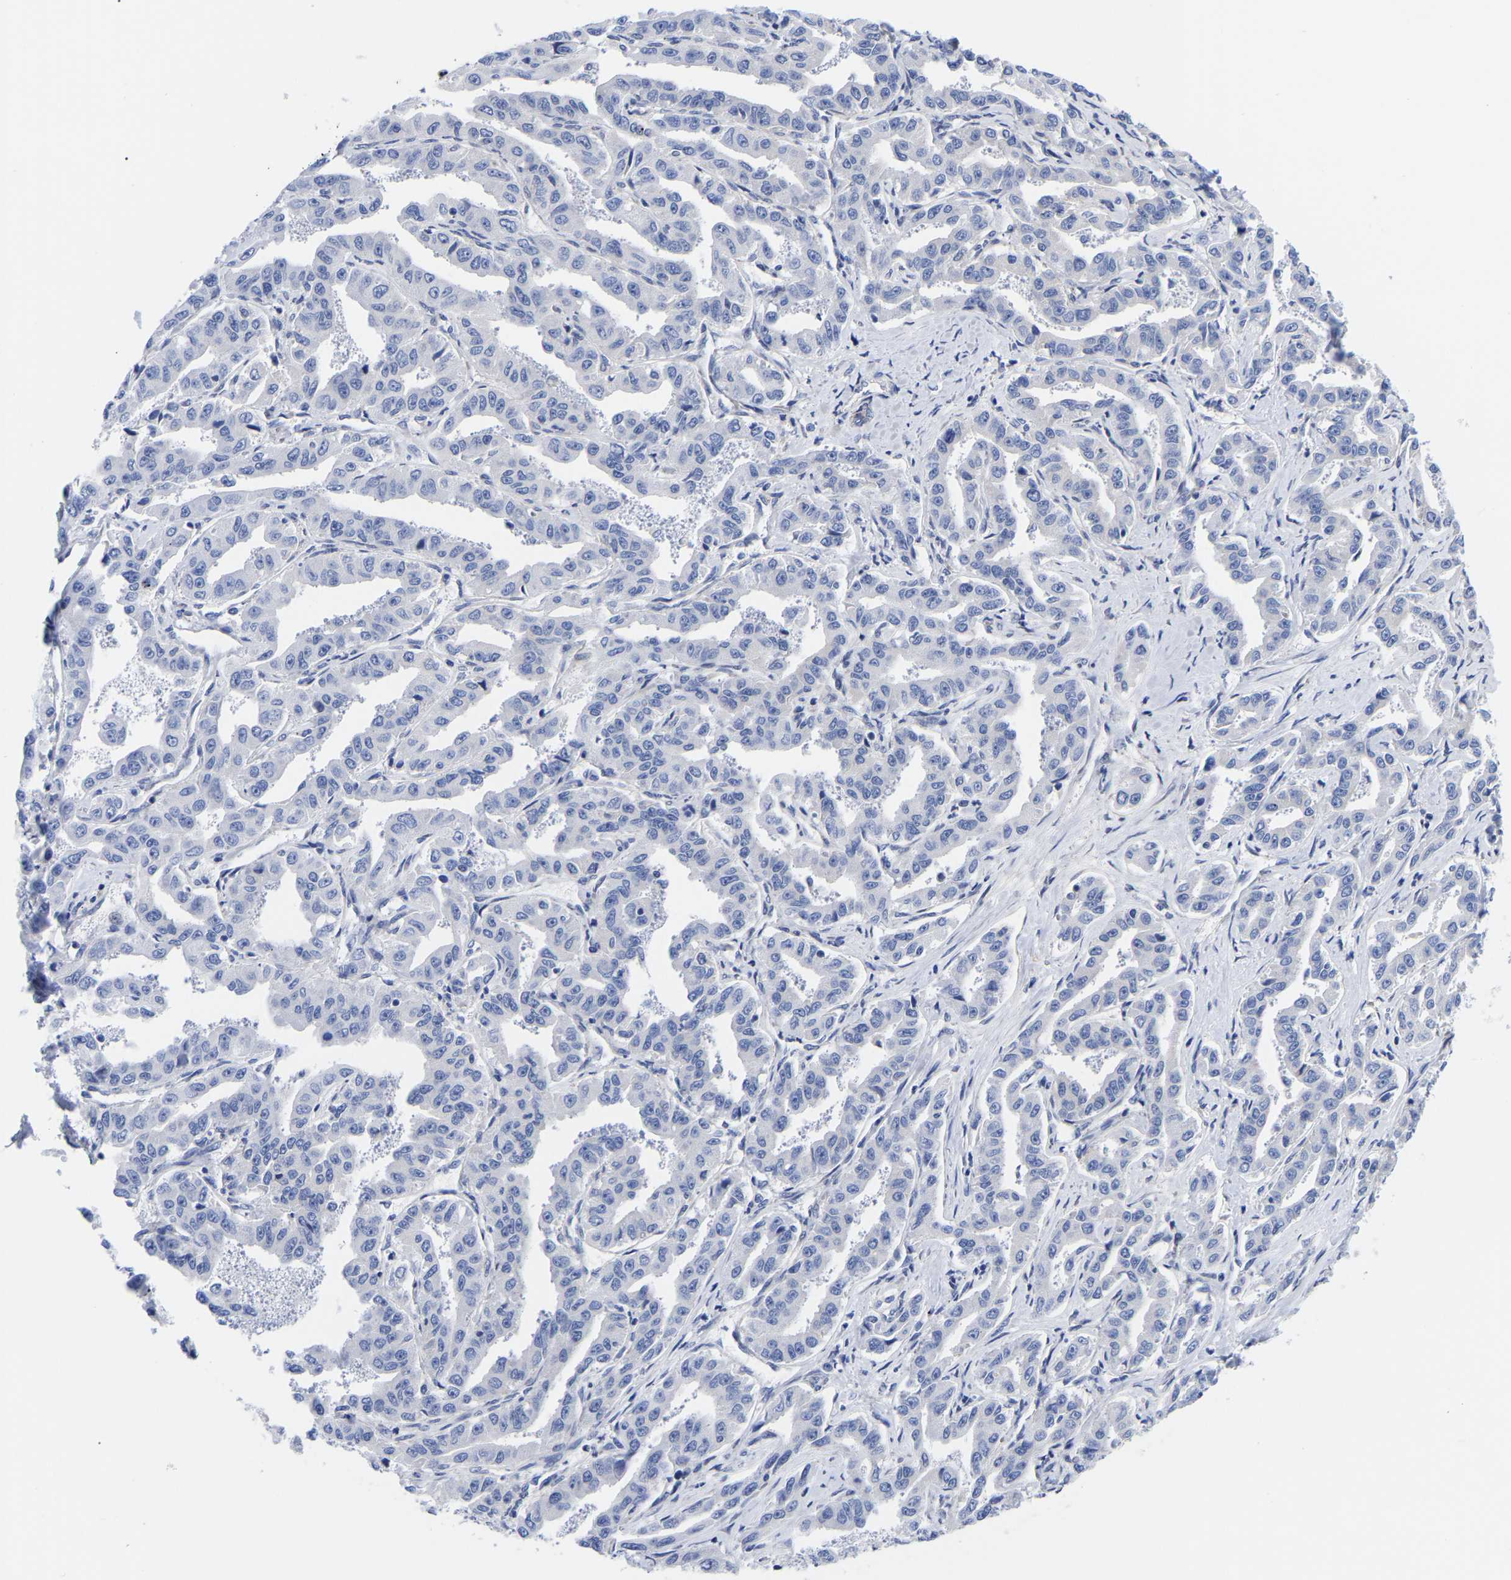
{"staining": {"intensity": "negative", "quantity": "none", "location": "none"}, "tissue": "liver cancer", "cell_type": "Tumor cells", "image_type": "cancer", "snomed": [{"axis": "morphology", "description": "Cholangiocarcinoma"}, {"axis": "topography", "description": "Liver"}], "caption": "This is a histopathology image of IHC staining of liver cancer, which shows no staining in tumor cells.", "gene": "CFAP298", "patient": {"sex": "male", "age": 59}}